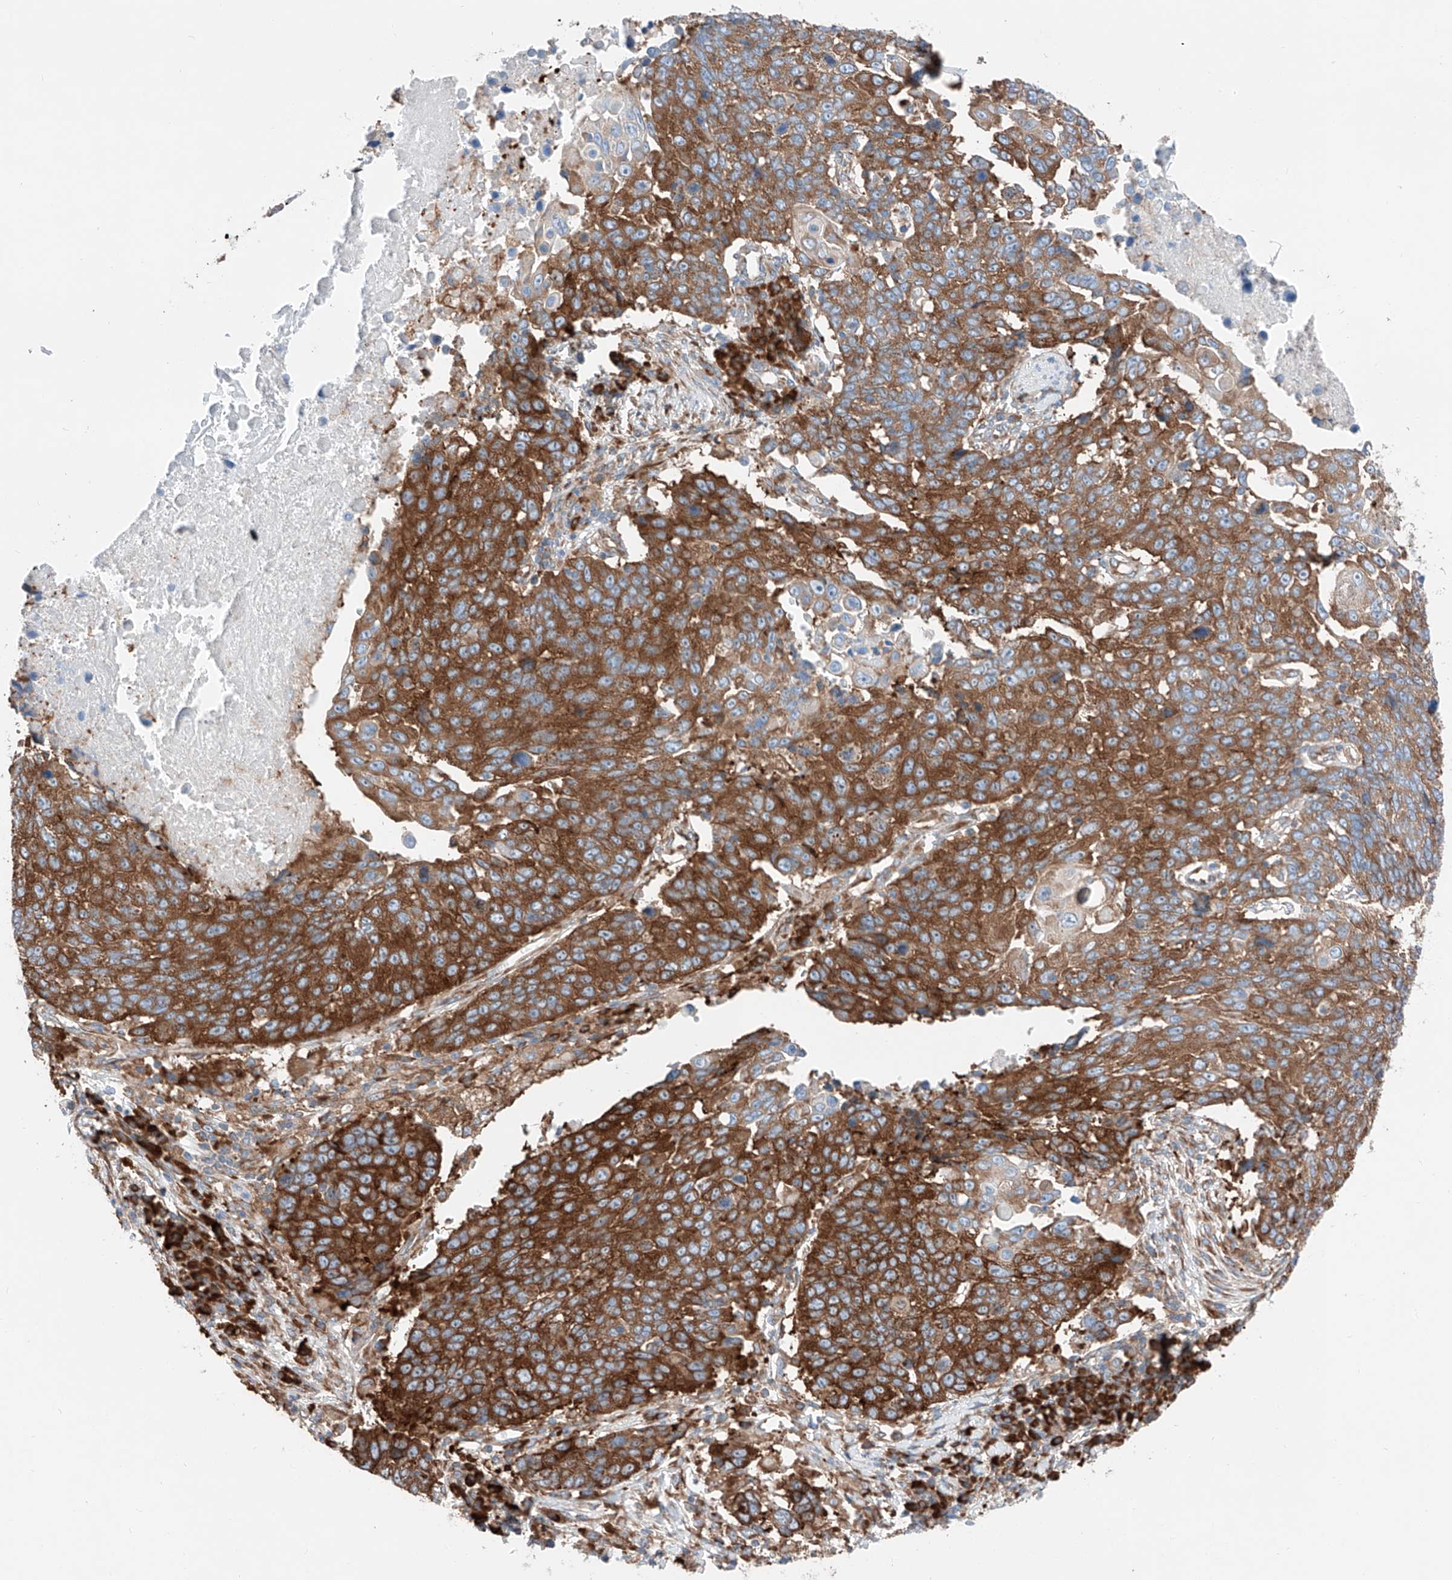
{"staining": {"intensity": "strong", "quantity": ">75%", "location": "cytoplasmic/membranous"}, "tissue": "lung cancer", "cell_type": "Tumor cells", "image_type": "cancer", "snomed": [{"axis": "morphology", "description": "Squamous cell carcinoma, NOS"}, {"axis": "topography", "description": "Lung"}], "caption": "Lung cancer (squamous cell carcinoma) stained for a protein demonstrates strong cytoplasmic/membranous positivity in tumor cells.", "gene": "CRELD1", "patient": {"sex": "male", "age": 66}}